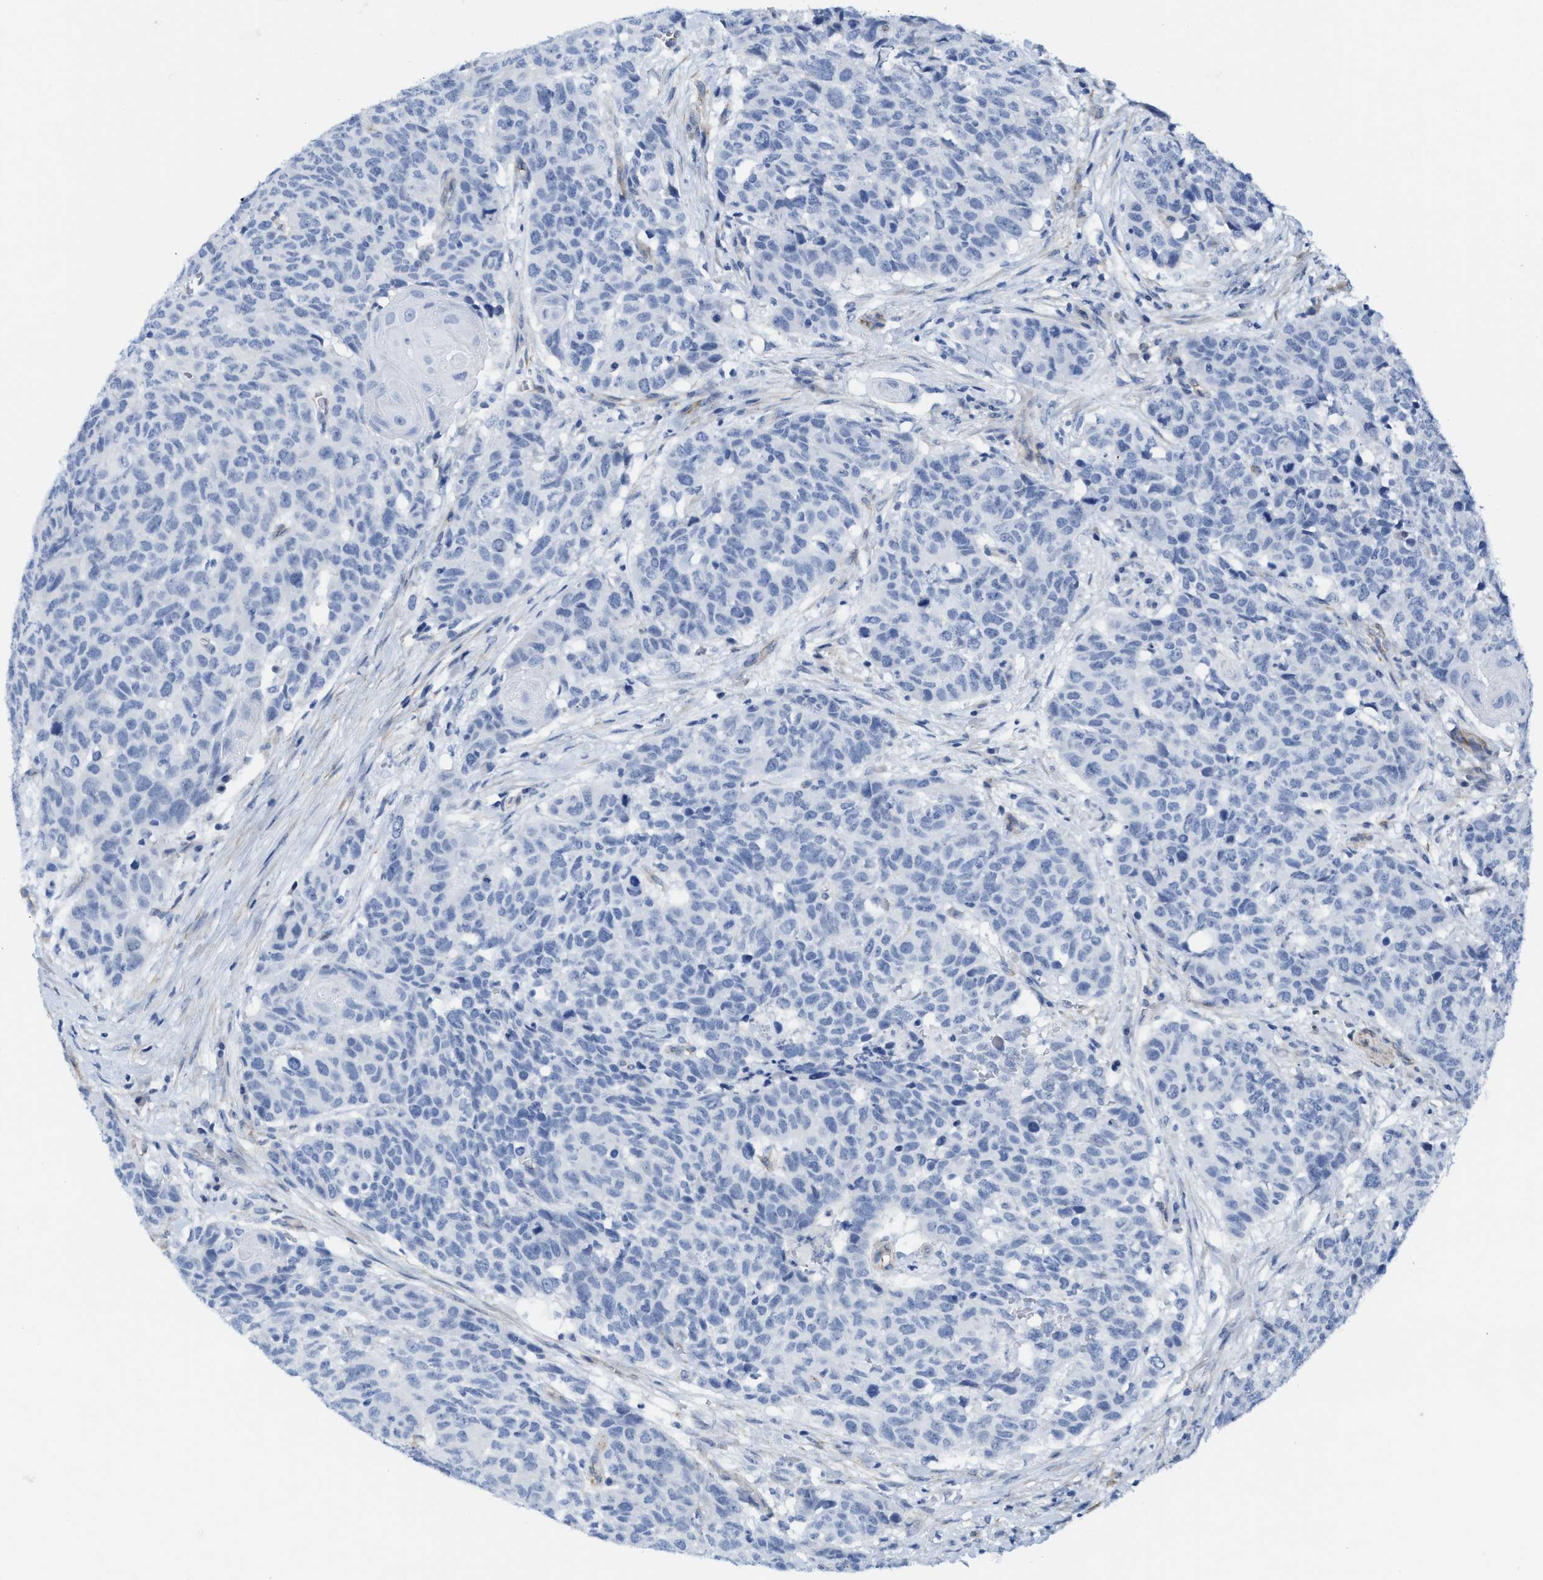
{"staining": {"intensity": "negative", "quantity": "none", "location": "none"}, "tissue": "head and neck cancer", "cell_type": "Tumor cells", "image_type": "cancer", "snomed": [{"axis": "morphology", "description": "Squamous cell carcinoma, NOS"}, {"axis": "topography", "description": "Head-Neck"}], "caption": "An image of human head and neck cancer (squamous cell carcinoma) is negative for staining in tumor cells.", "gene": "TUB", "patient": {"sex": "male", "age": 66}}